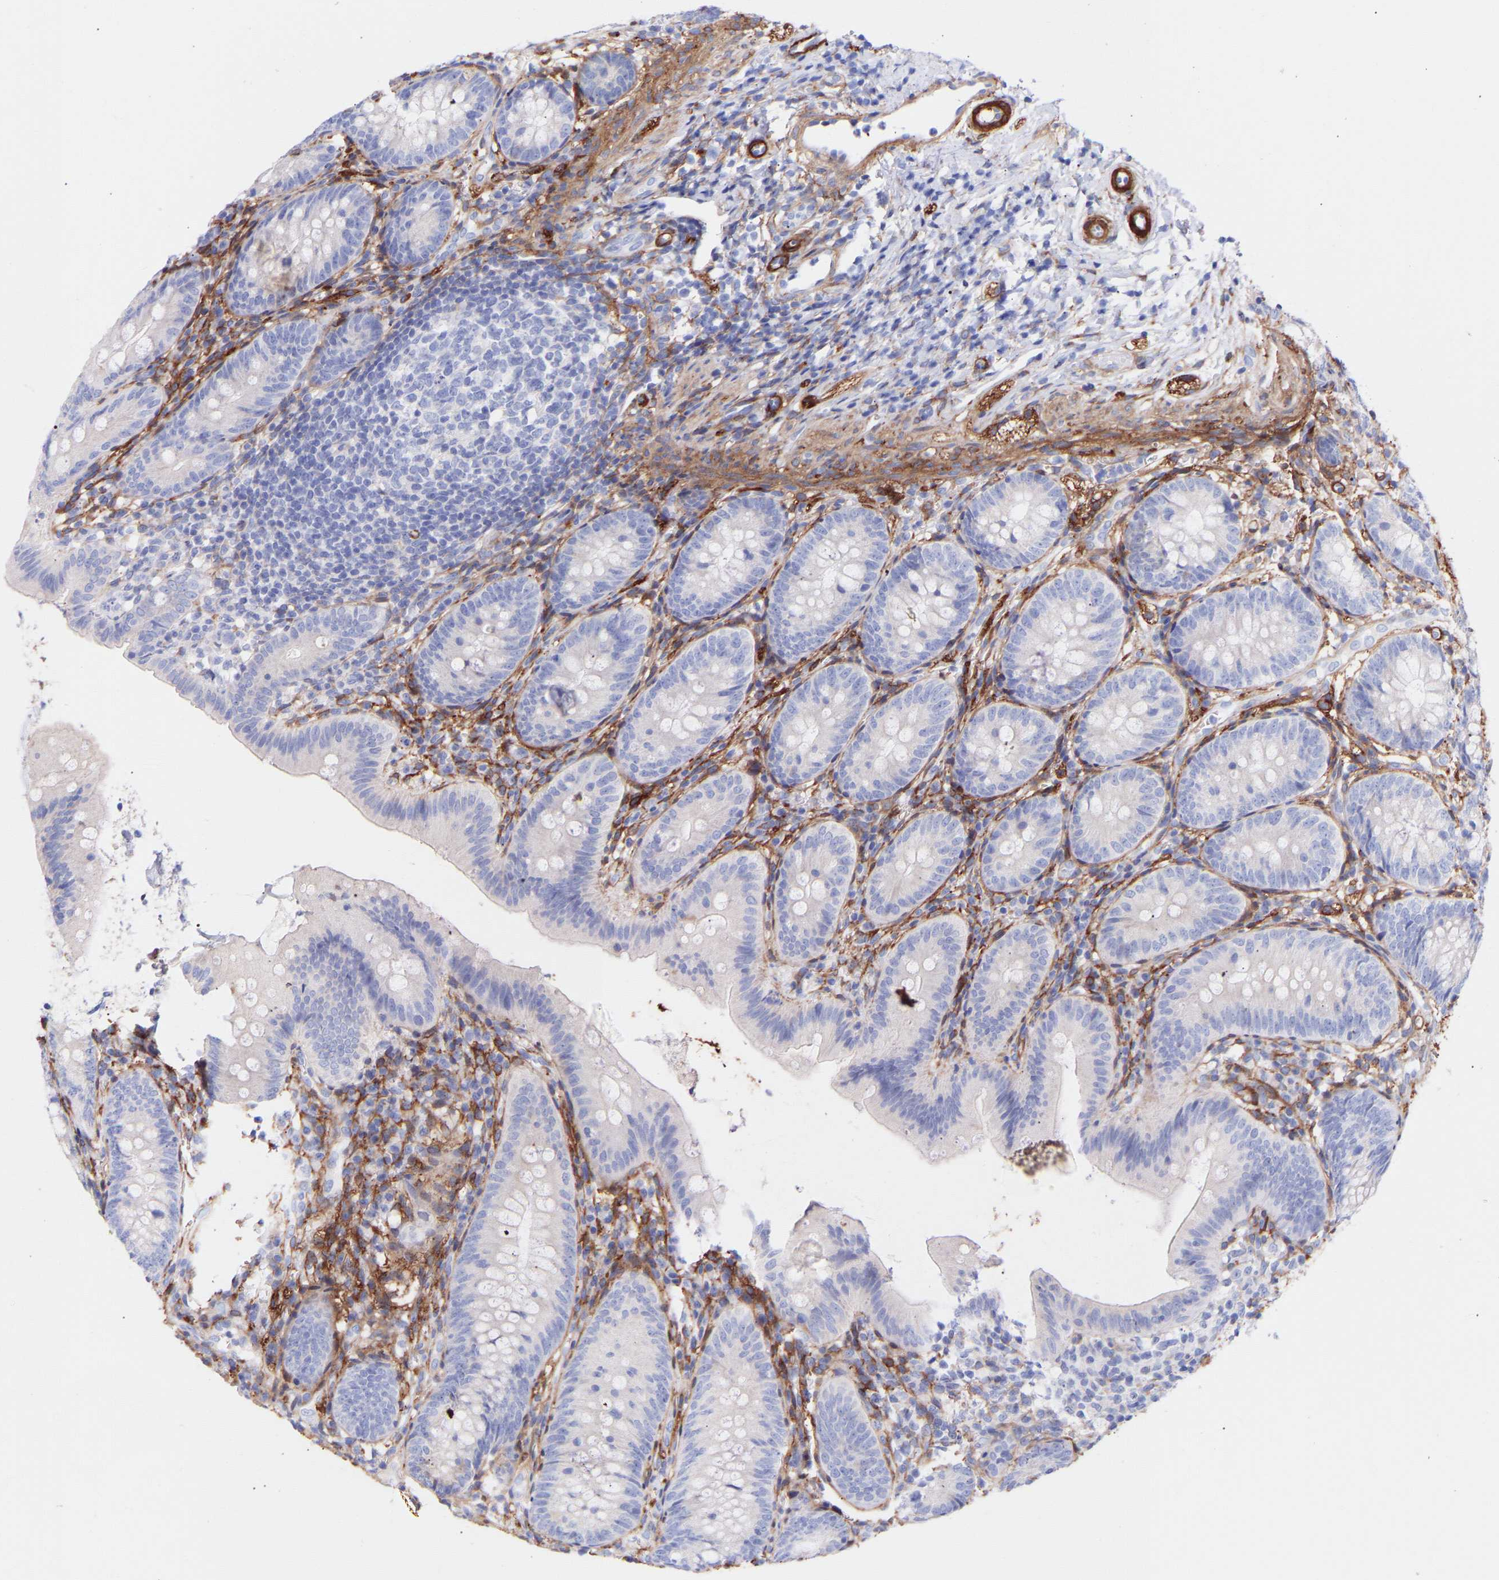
{"staining": {"intensity": "negative", "quantity": "none", "location": "none"}, "tissue": "appendix", "cell_type": "Glandular cells", "image_type": "normal", "snomed": [{"axis": "morphology", "description": "Normal tissue, NOS"}, {"axis": "topography", "description": "Appendix"}], "caption": "A high-resolution histopathology image shows IHC staining of benign appendix, which displays no significant positivity in glandular cells. (Immunohistochemistry (ihc), brightfield microscopy, high magnification).", "gene": "AMPH", "patient": {"sex": "male", "age": 1}}